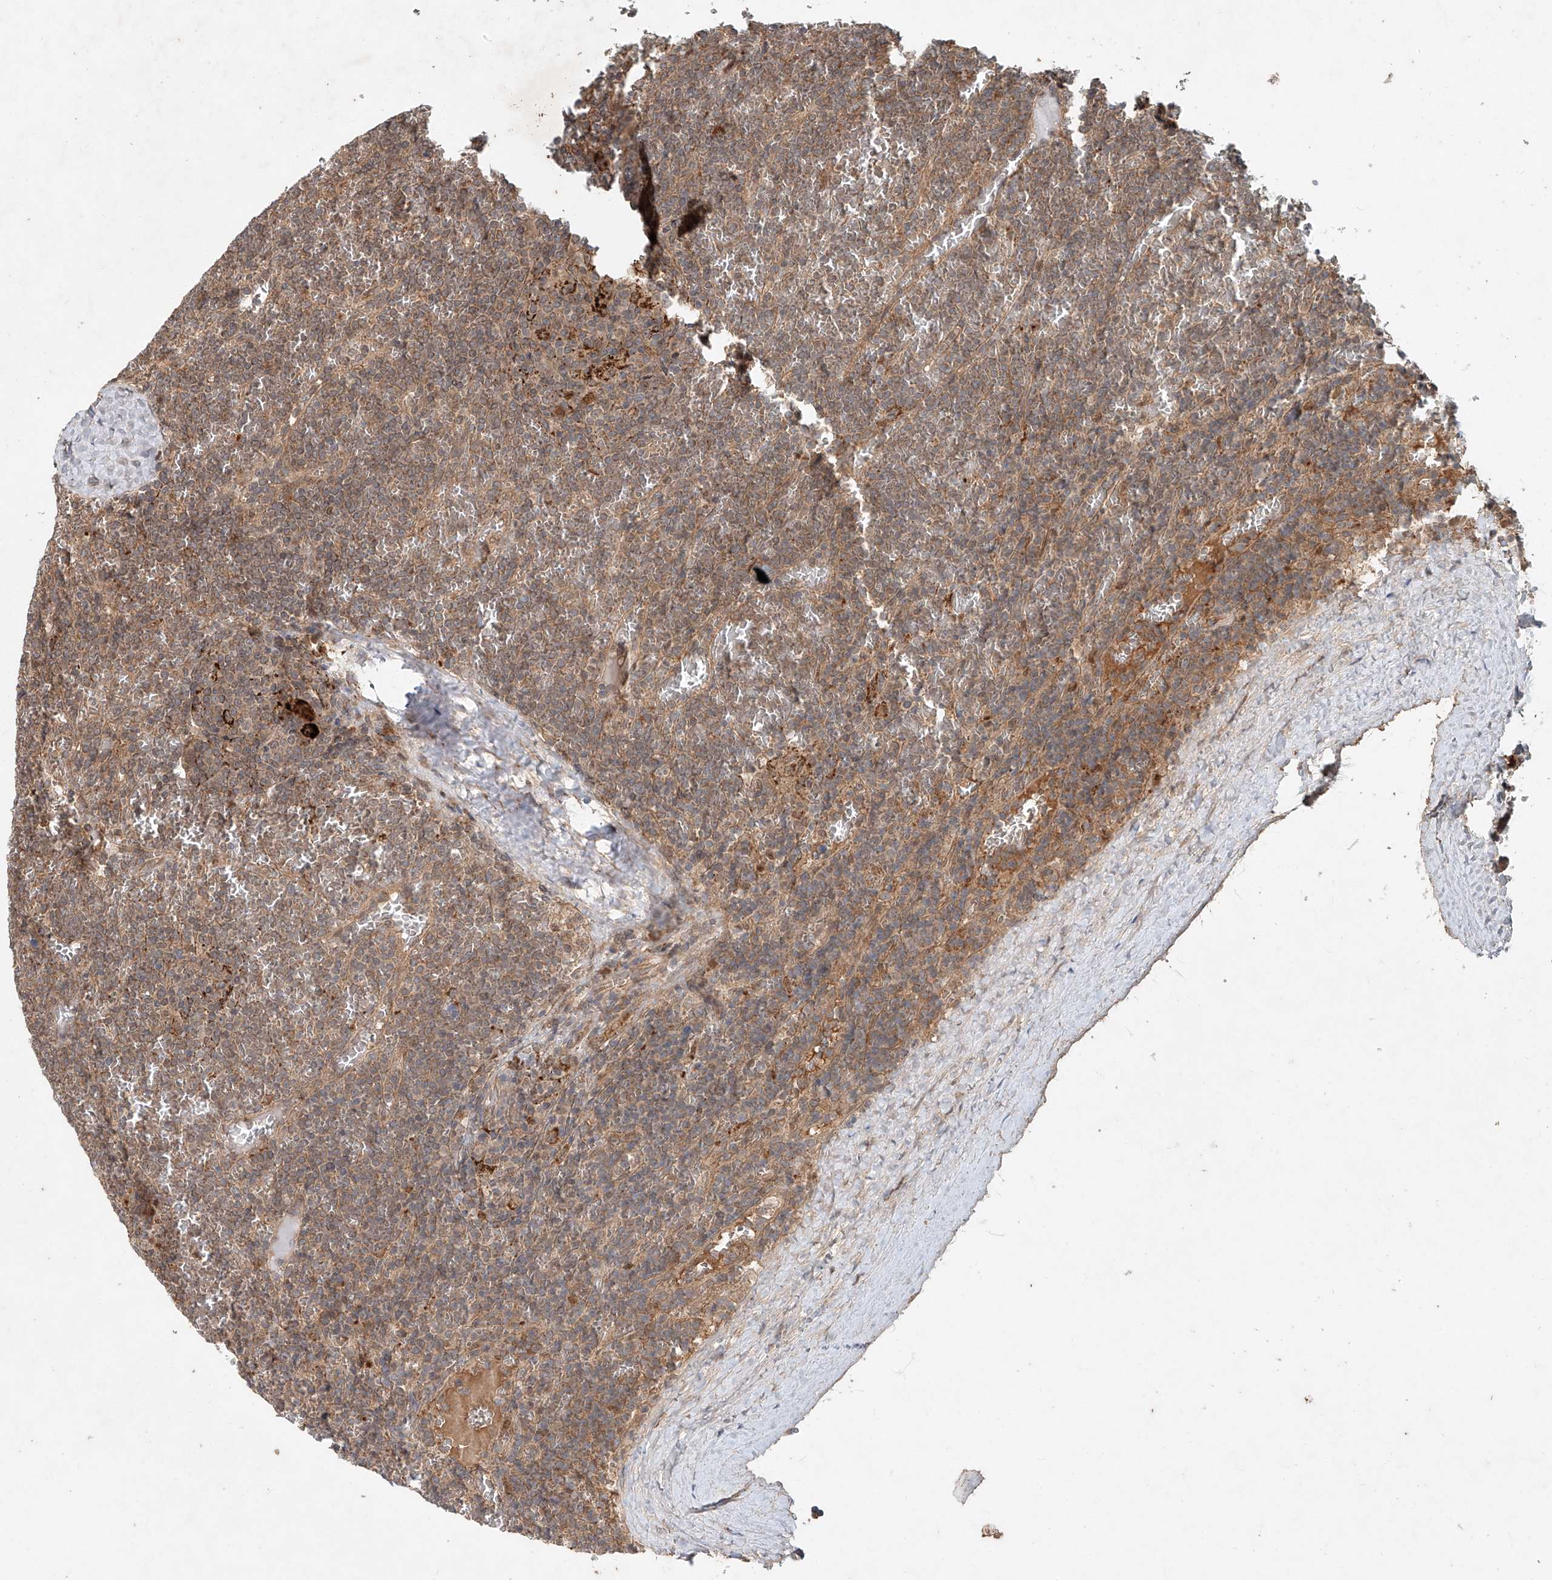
{"staining": {"intensity": "moderate", "quantity": ">75%", "location": "cytoplasmic/membranous"}, "tissue": "lymphoma", "cell_type": "Tumor cells", "image_type": "cancer", "snomed": [{"axis": "morphology", "description": "Malignant lymphoma, non-Hodgkin's type, Low grade"}, {"axis": "topography", "description": "Spleen"}], "caption": "Protein expression by IHC exhibits moderate cytoplasmic/membranous positivity in approximately >75% of tumor cells in lymphoma.", "gene": "IER5", "patient": {"sex": "female", "age": 19}}